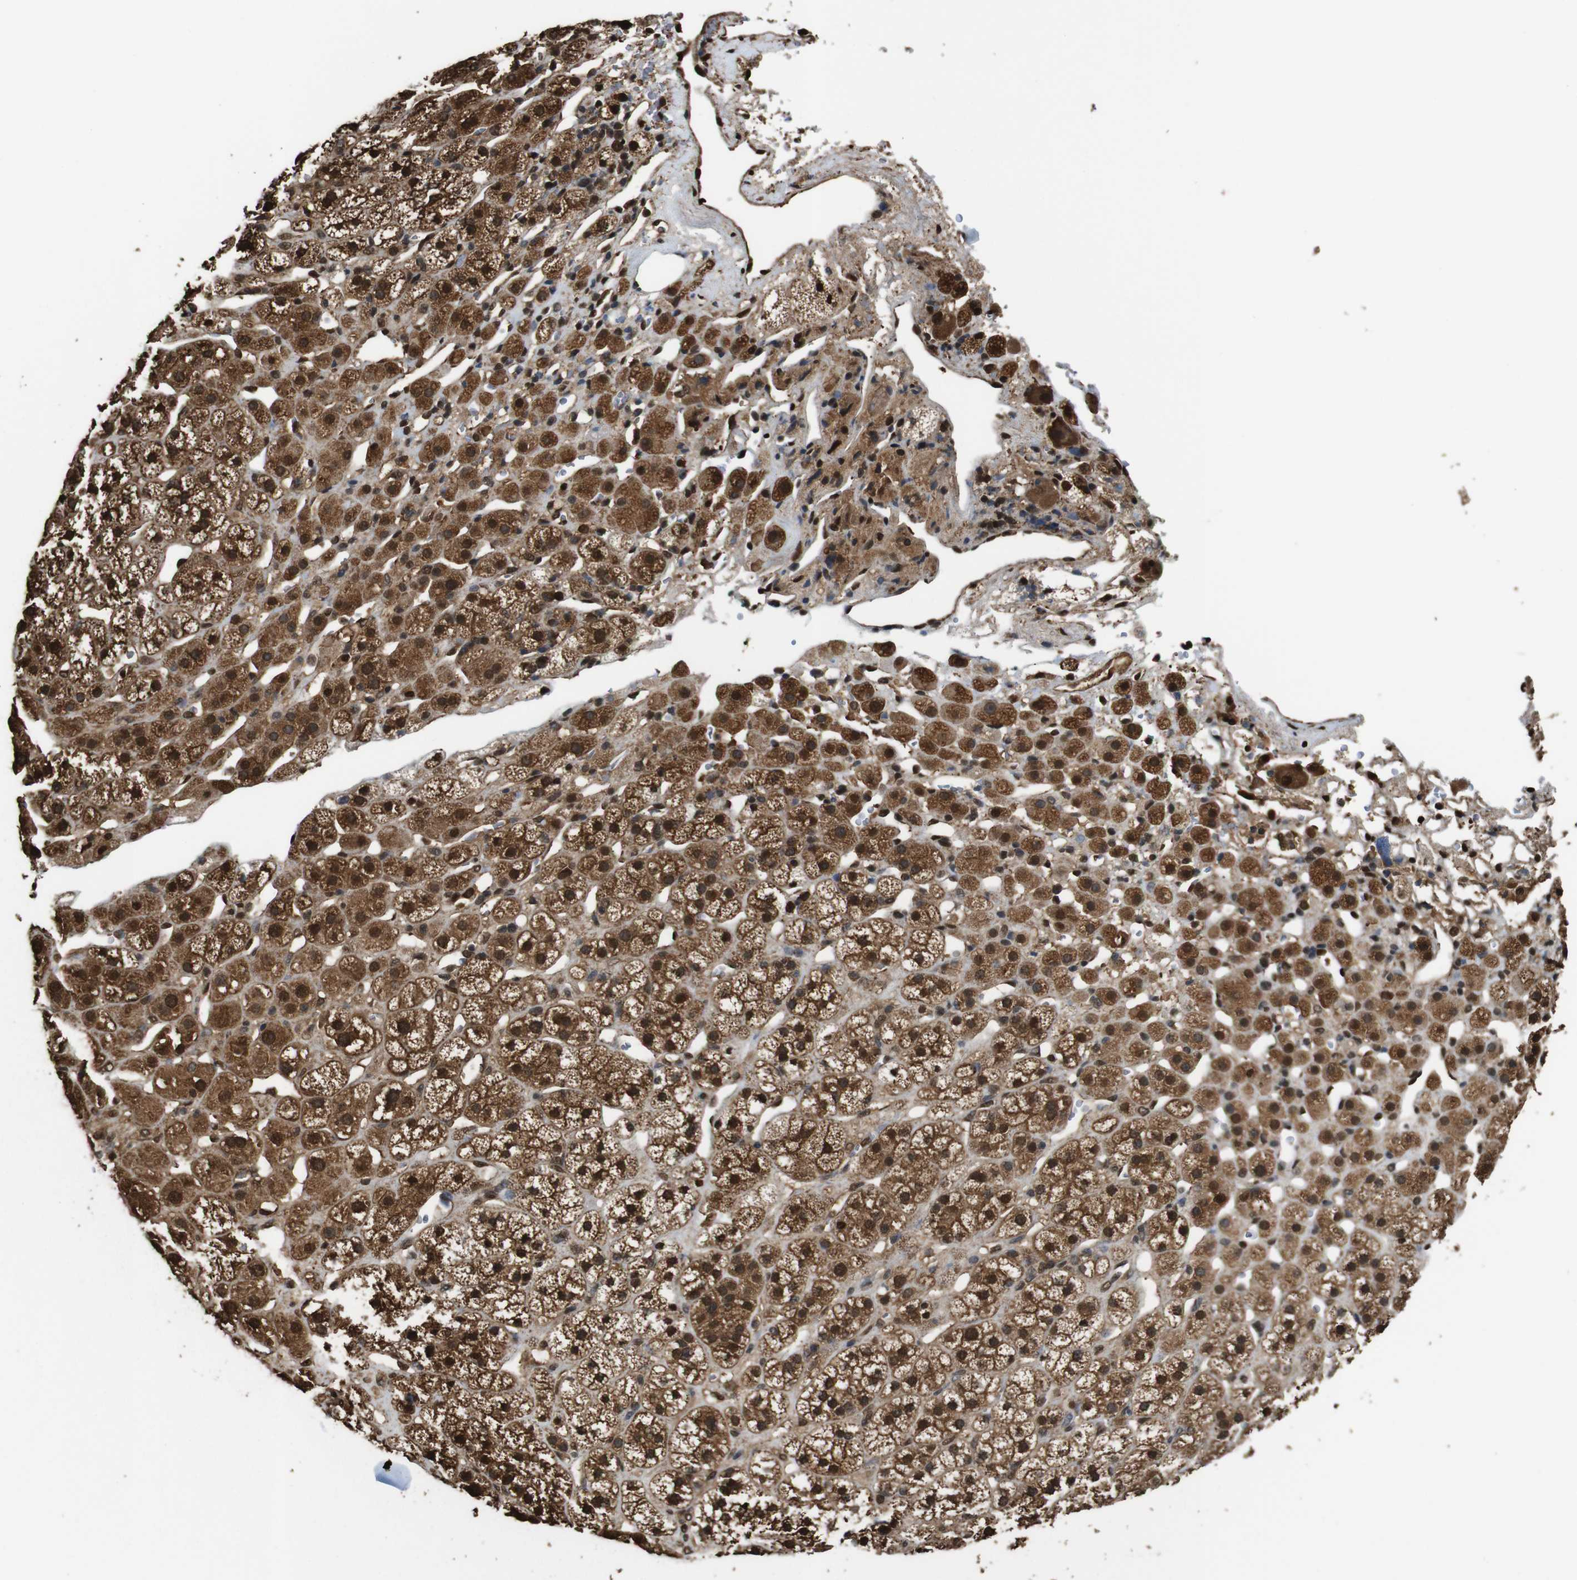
{"staining": {"intensity": "strong", "quantity": ">75%", "location": "cytoplasmic/membranous,nuclear"}, "tissue": "adrenal gland", "cell_type": "Glandular cells", "image_type": "normal", "snomed": [{"axis": "morphology", "description": "Normal tissue, NOS"}, {"axis": "topography", "description": "Adrenal gland"}], "caption": "Adrenal gland stained with a brown dye displays strong cytoplasmic/membranous,nuclear positive expression in approximately >75% of glandular cells.", "gene": "VCP", "patient": {"sex": "male", "age": 56}}